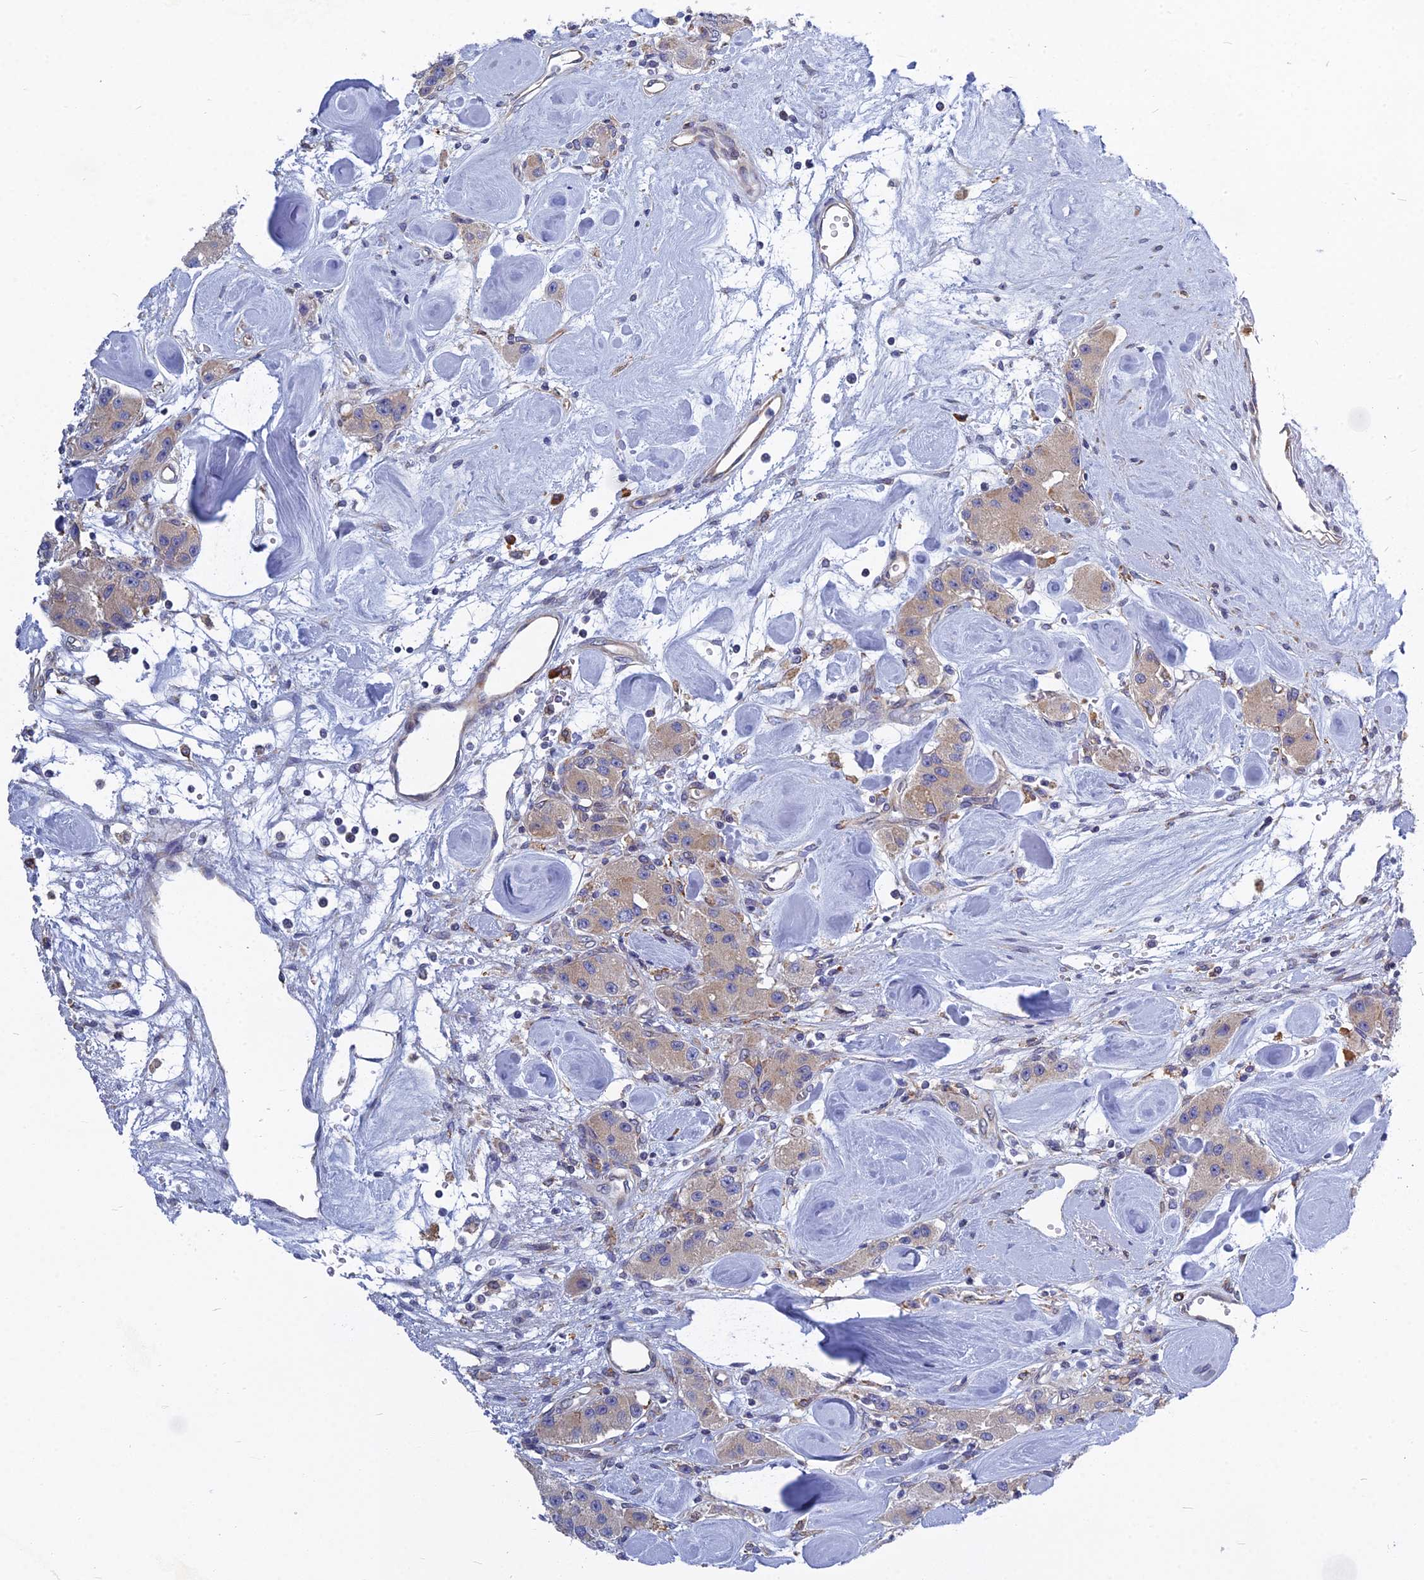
{"staining": {"intensity": "moderate", "quantity": "25%-75%", "location": "cytoplasmic/membranous"}, "tissue": "carcinoid", "cell_type": "Tumor cells", "image_type": "cancer", "snomed": [{"axis": "morphology", "description": "Carcinoid, malignant, NOS"}, {"axis": "topography", "description": "Pancreas"}], "caption": "Immunohistochemistry (IHC) (DAB) staining of human carcinoid demonstrates moderate cytoplasmic/membranous protein staining in about 25%-75% of tumor cells. (brown staining indicates protein expression, while blue staining denotes nuclei).", "gene": "KIAA1143", "patient": {"sex": "male", "age": 41}}